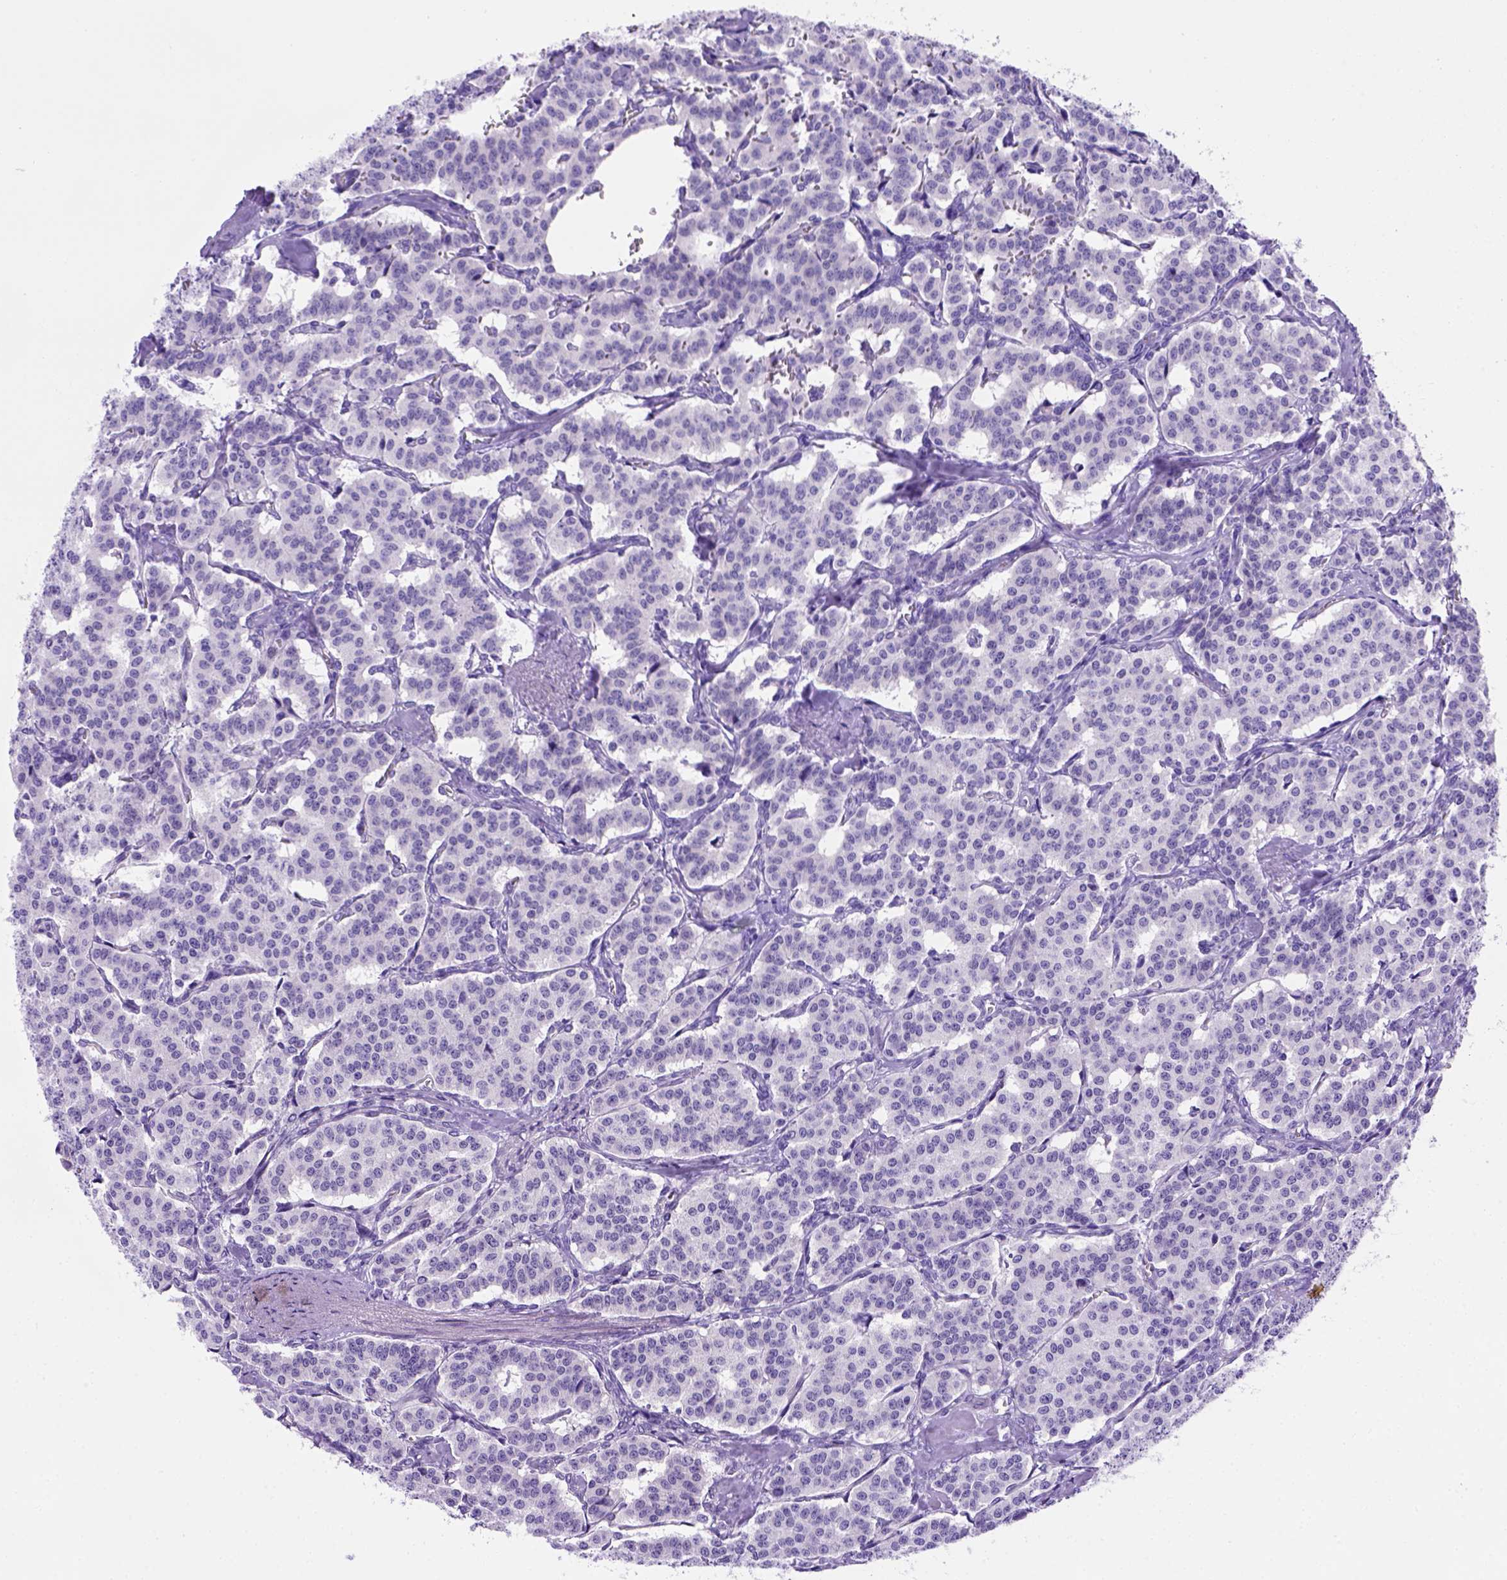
{"staining": {"intensity": "negative", "quantity": "none", "location": "none"}, "tissue": "carcinoid", "cell_type": "Tumor cells", "image_type": "cancer", "snomed": [{"axis": "morphology", "description": "Carcinoid, malignant, NOS"}, {"axis": "topography", "description": "Lung"}], "caption": "There is no significant staining in tumor cells of carcinoid.", "gene": "FAM81B", "patient": {"sex": "female", "age": 46}}